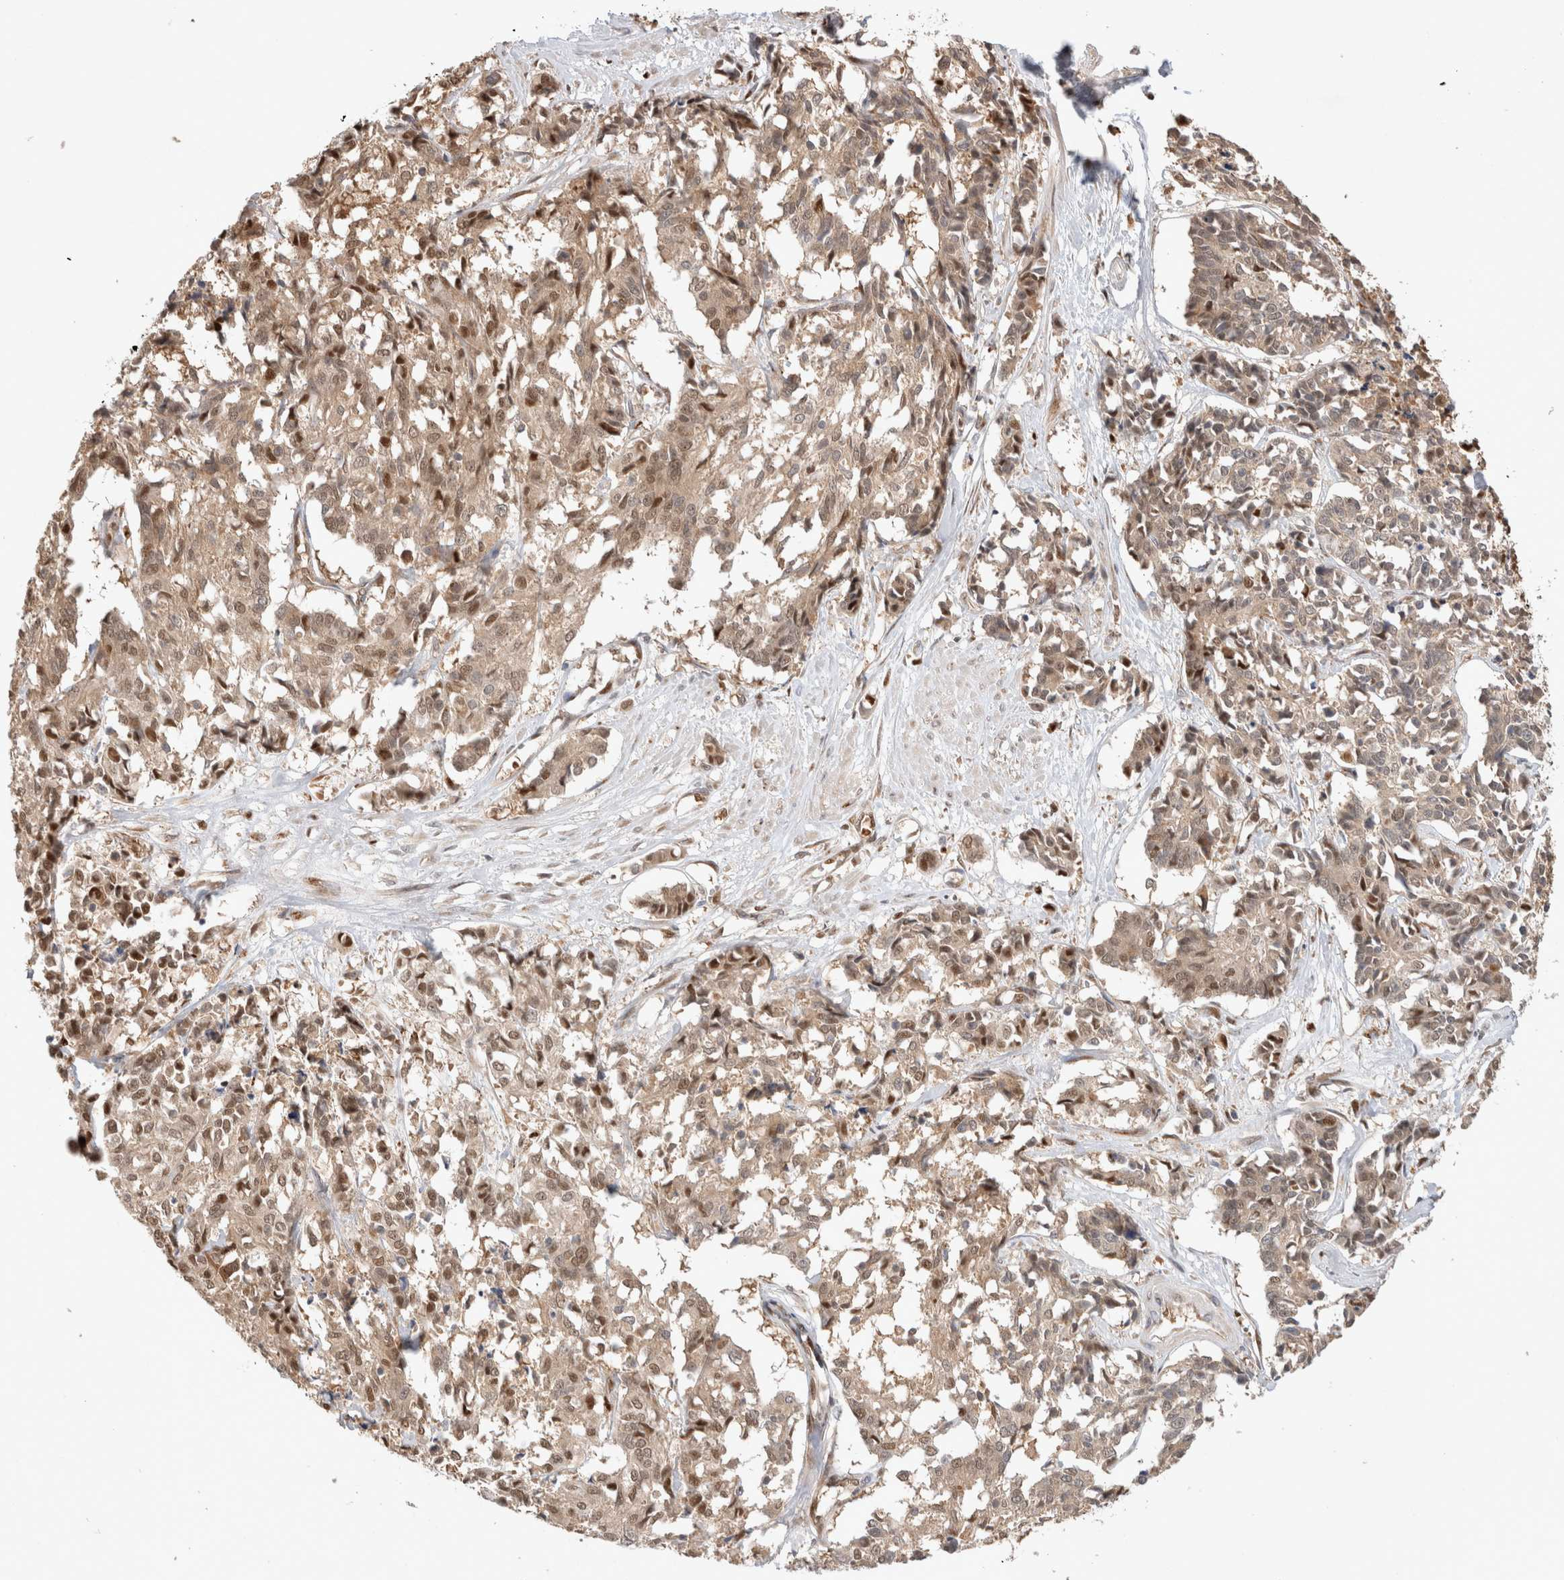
{"staining": {"intensity": "moderate", "quantity": ">75%", "location": "cytoplasmic/membranous,nuclear"}, "tissue": "cervical cancer", "cell_type": "Tumor cells", "image_type": "cancer", "snomed": [{"axis": "morphology", "description": "Squamous cell carcinoma, NOS"}, {"axis": "topography", "description": "Cervix"}], "caption": "Brown immunohistochemical staining in squamous cell carcinoma (cervical) shows moderate cytoplasmic/membranous and nuclear staining in approximately >75% of tumor cells. (DAB (3,3'-diaminobenzidine) = brown stain, brightfield microscopy at high magnification).", "gene": "OTUD6B", "patient": {"sex": "female", "age": 35}}